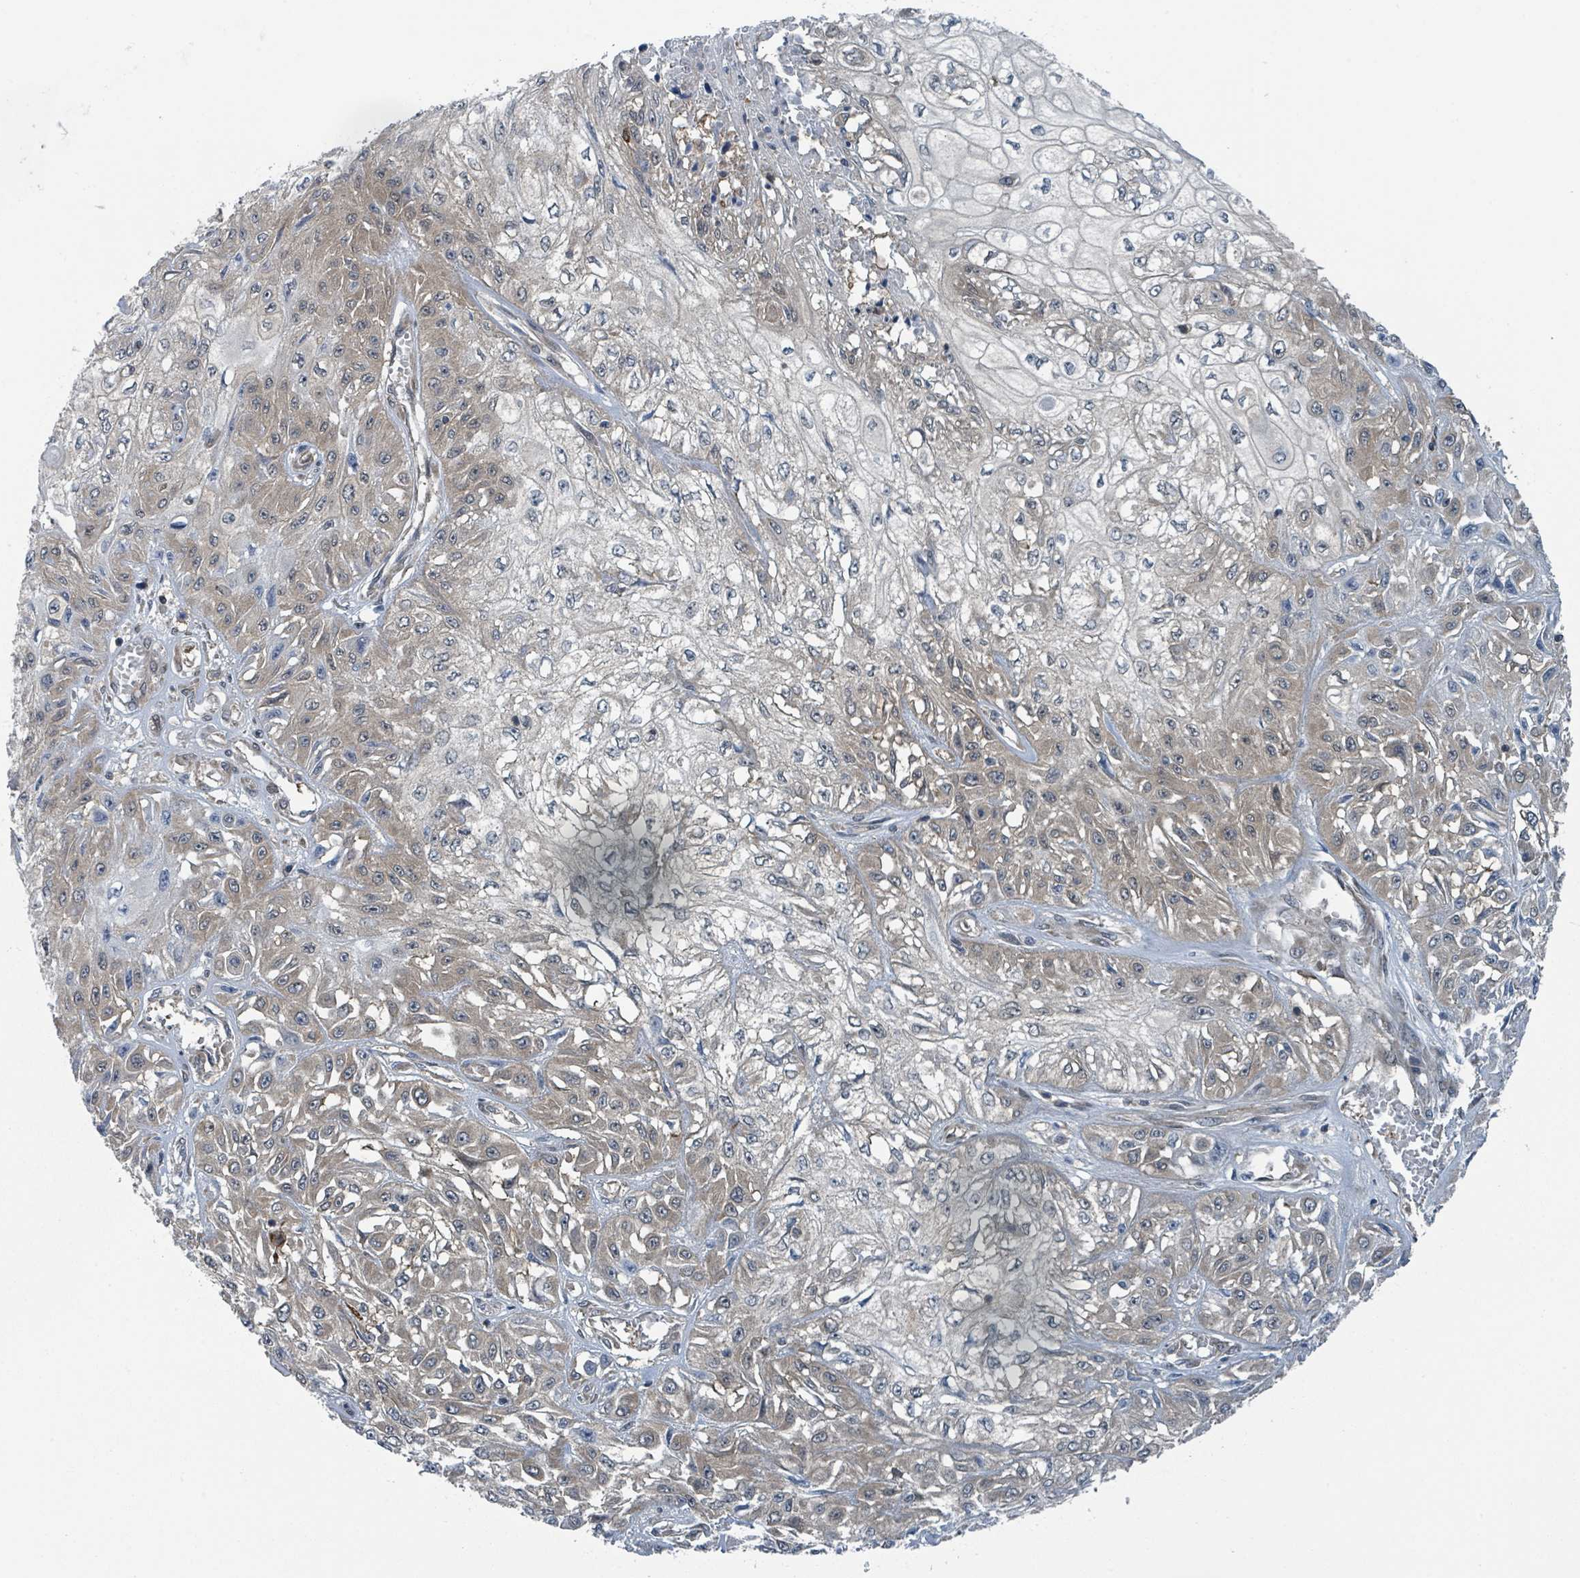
{"staining": {"intensity": "weak", "quantity": "25%-75%", "location": "cytoplasmic/membranous"}, "tissue": "skin cancer", "cell_type": "Tumor cells", "image_type": "cancer", "snomed": [{"axis": "morphology", "description": "Squamous cell carcinoma, NOS"}, {"axis": "morphology", "description": "Squamous cell carcinoma, metastatic, NOS"}, {"axis": "topography", "description": "Skin"}, {"axis": "topography", "description": "Lymph node"}], "caption": "Metastatic squamous cell carcinoma (skin) stained for a protein (brown) exhibits weak cytoplasmic/membranous positive staining in approximately 25%-75% of tumor cells.", "gene": "GOLGA7", "patient": {"sex": "male", "age": 75}}